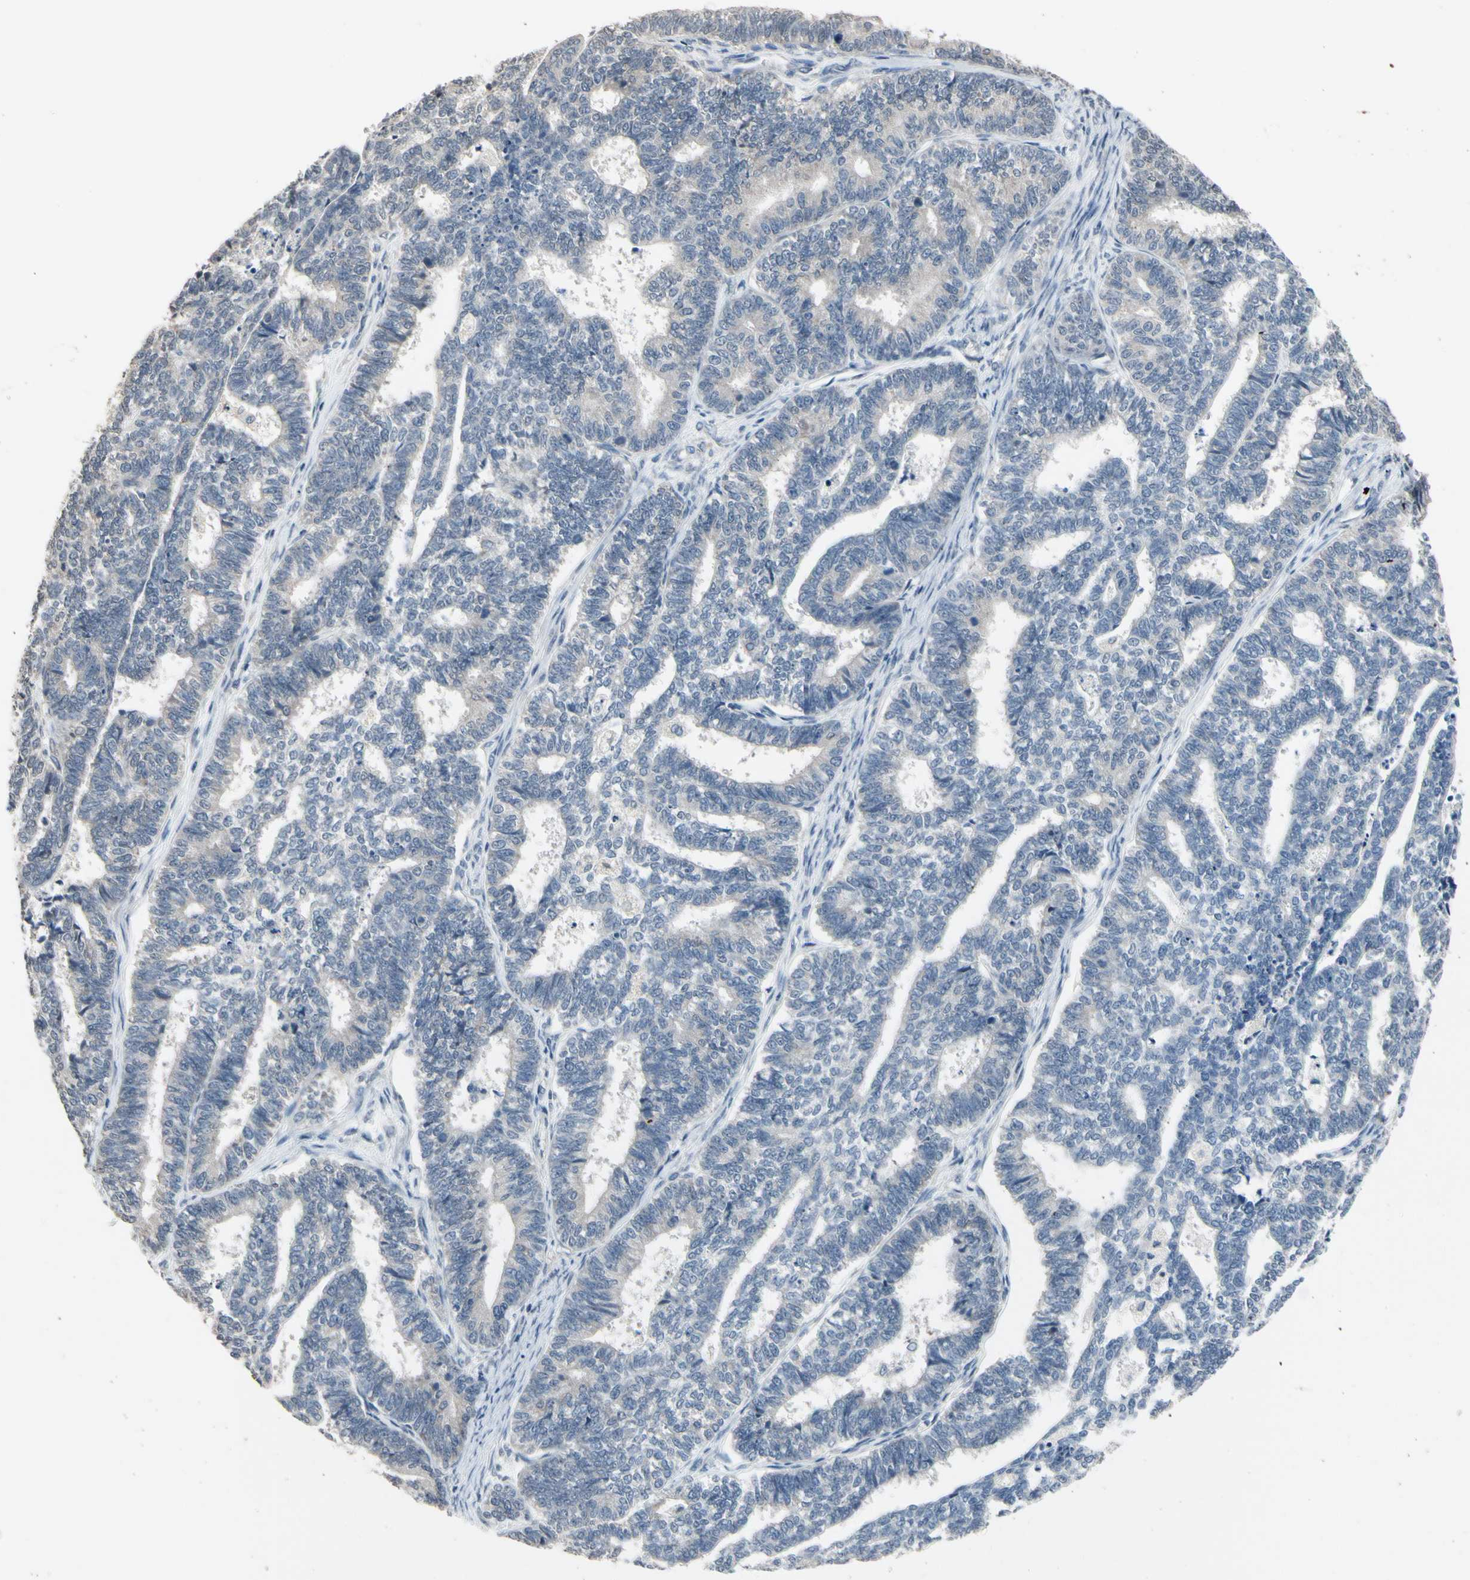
{"staining": {"intensity": "weak", "quantity": "<25%", "location": "cytoplasmic/membranous"}, "tissue": "endometrial cancer", "cell_type": "Tumor cells", "image_type": "cancer", "snomed": [{"axis": "morphology", "description": "Adenocarcinoma, NOS"}, {"axis": "topography", "description": "Endometrium"}], "caption": "Adenocarcinoma (endometrial) was stained to show a protein in brown. There is no significant expression in tumor cells.", "gene": "SV2A", "patient": {"sex": "female", "age": 70}}